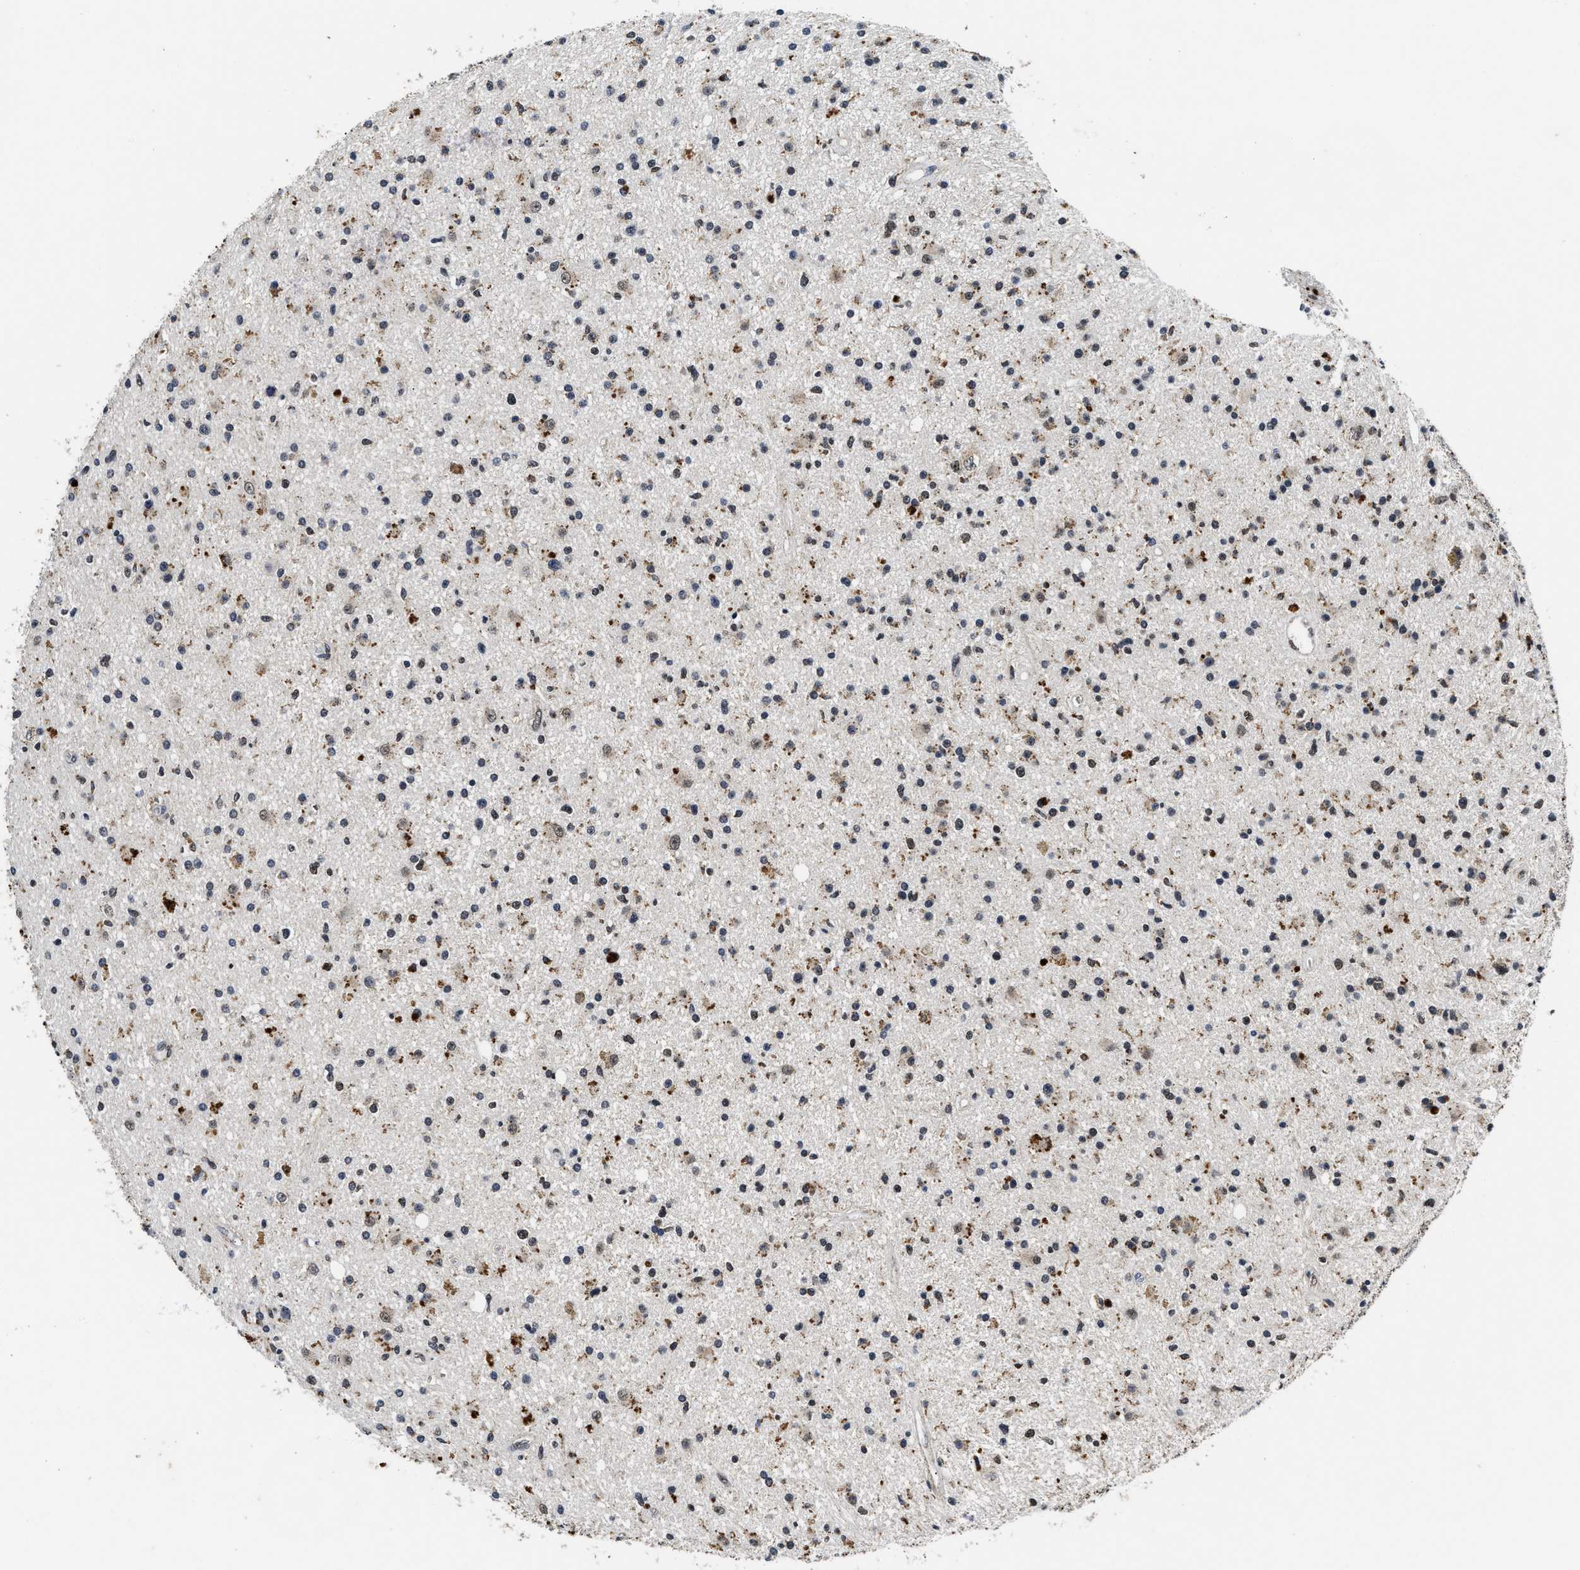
{"staining": {"intensity": "weak", "quantity": "<25%", "location": "cytoplasmic/membranous,nuclear"}, "tissue": "glioma", "cell_type": "Tumor cells", "image_type": "cancer", "snomed": [{"axis": "morphology", "description": "Glioma, malignant, High grade"}, {"axis": "topography", "description": "Brain"}], "caption": "High magnification brightfield microscopy of glioma stained with DAB (brown) and counterstained with hematoxylin (blue): tumor cells show no significant expression.", "gene": "ACOX1", "patient": {"sex": "male", "age": 33}}